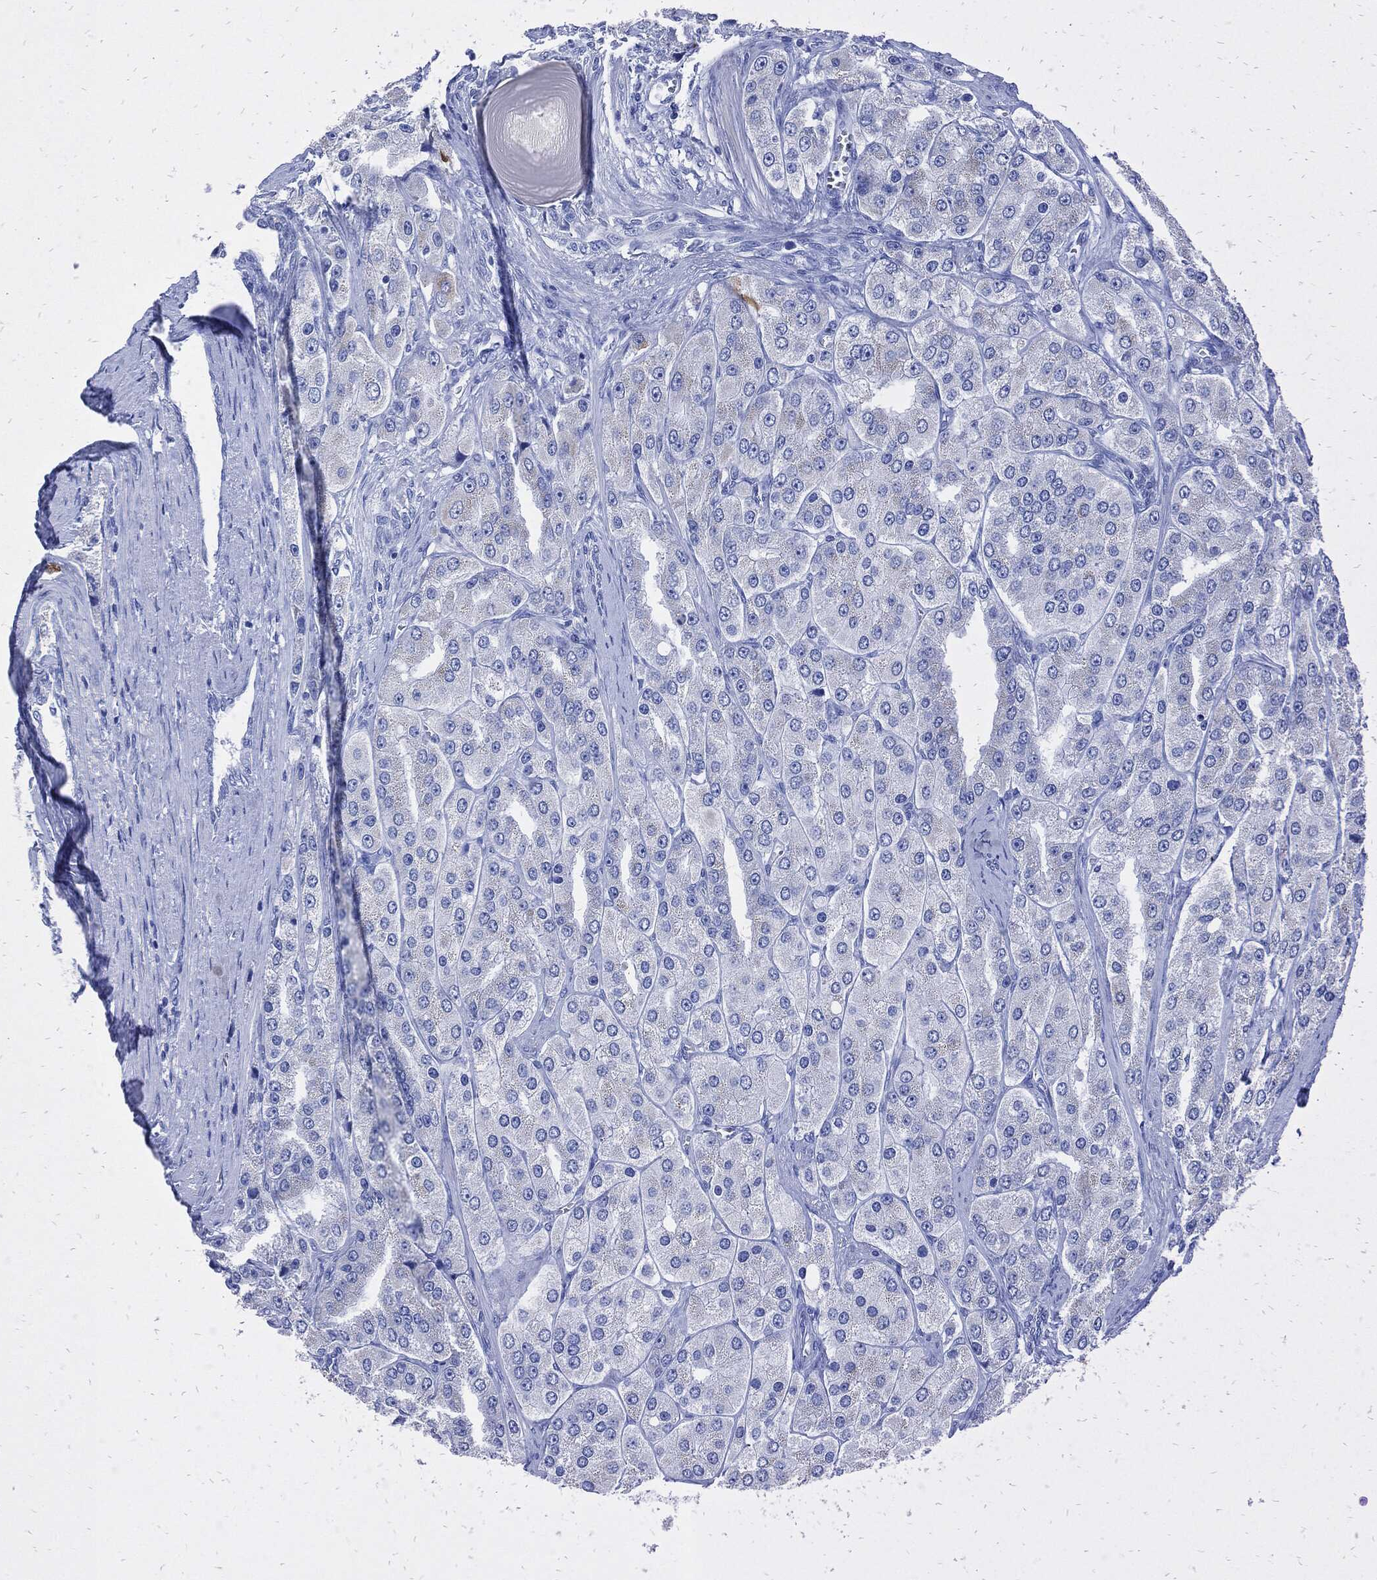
{"staining": {"intensity": "negative", "quantity": "none", "location": "none"}, "tissue": "prostate cancer", "cell_type": "Tumor cells", "image_type": "cancer", "snomed": [{"axis": "morphology", "description": "Adenocarcinoma, Low grade"}, {"axis": "topography", "description": "Prostate"}], "caption": "Tumor cells show no significant protein expression in prostate low-grade adenocarcinoma.", "gene": "FABP4", "patient": {"sex": "male", "age": 69}}